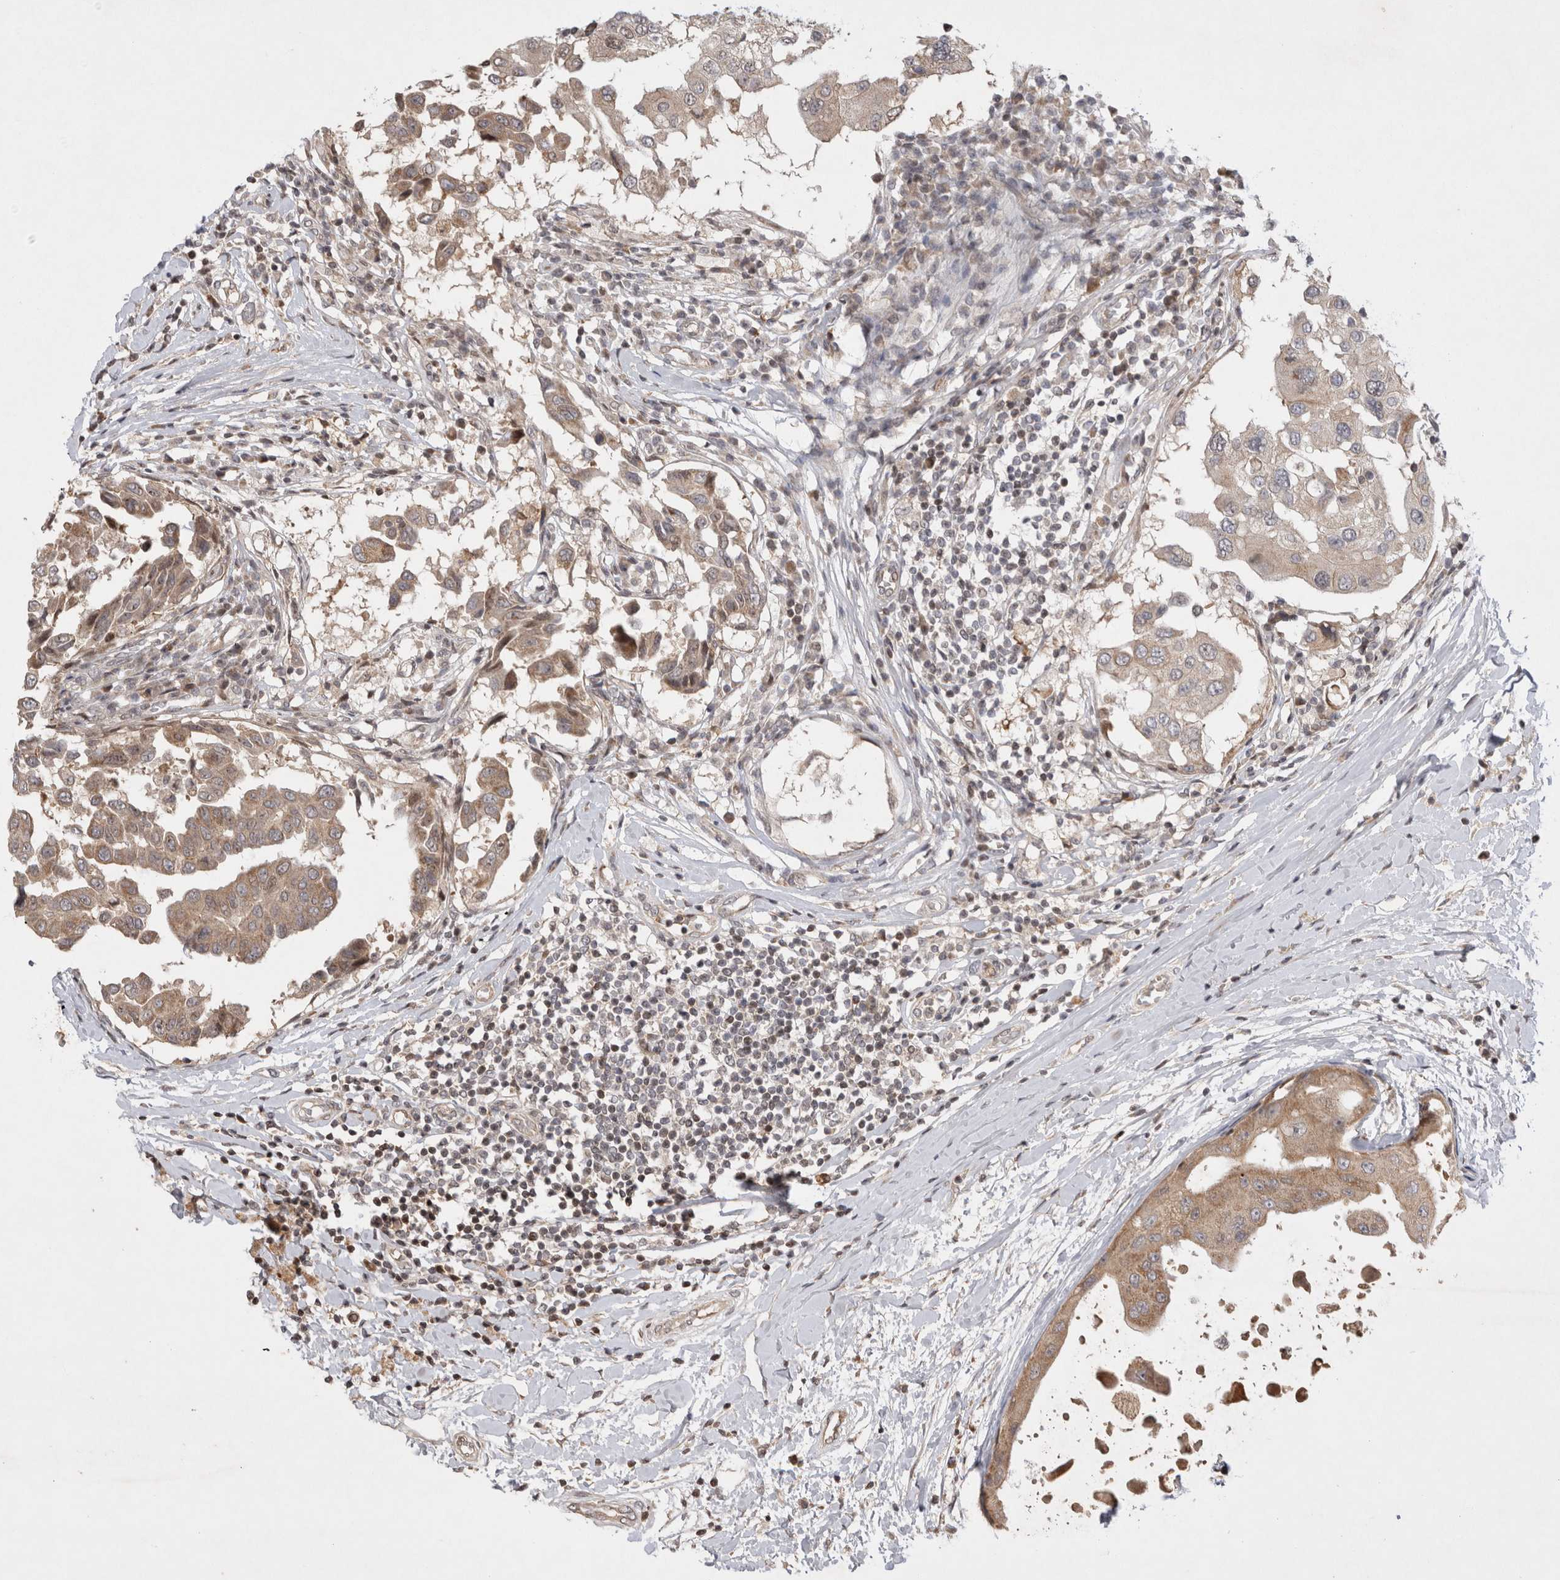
{"staining": {"intensity": "moderate", "quantity": ">75%", "location": "cytoplasmic/membranous"}, "tissue": "breast cancer", "cell_type": "Tumor cells", "image_type": "cancer", "snomed": [{"axis": "morphology", "description": "Duct carcinoma"}, {"axis": "topography", "description": "Breast"}], "caption": "Breast cancer stained for a protein reveals moderate cytoplasmic/membranous positivity in tumor cells.", "gene": "EIF2AK1", "patient": {"sex": "female", "age": 27}}